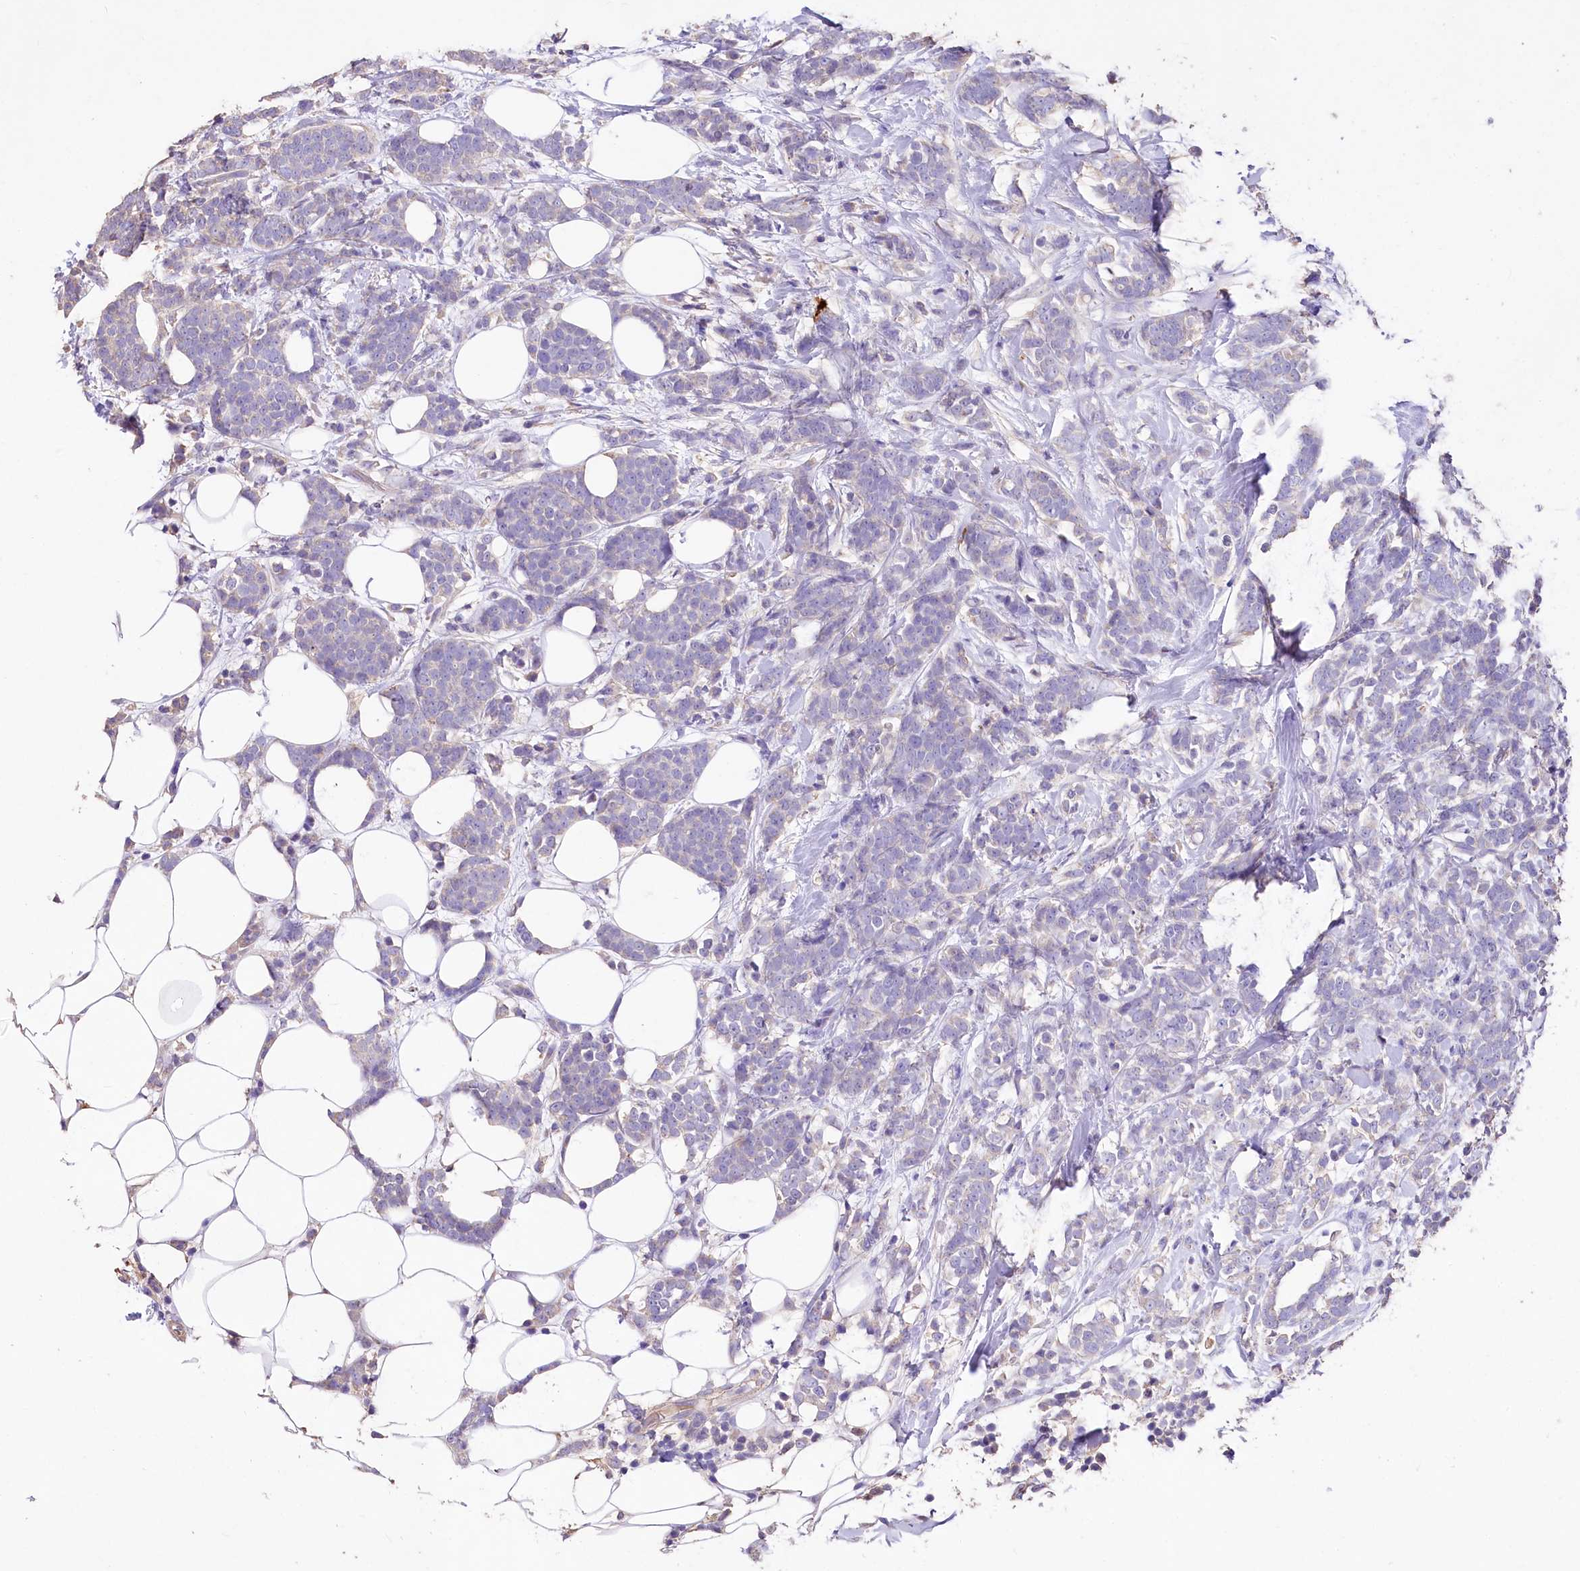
{"staining": {"intensity": "negative", "quantity": "none", "location": "none"}, "tissue": "breast cancer", "cell_type": "Tumor cells", "image_type": "cancer", "snomed": [{"axis": "morphology", "description": "Lobular carcinoma"}, {"axis": "topography", "description": "Breast"}], "caption": "Immunohistochemistry histopathology image of breast cancer (lobular carcinoma) stained for a protein (brown), which shows no positivity in tumor cells.", "gene": "PCYOX1L", "patient": {"sex": "female", "age": 58}}